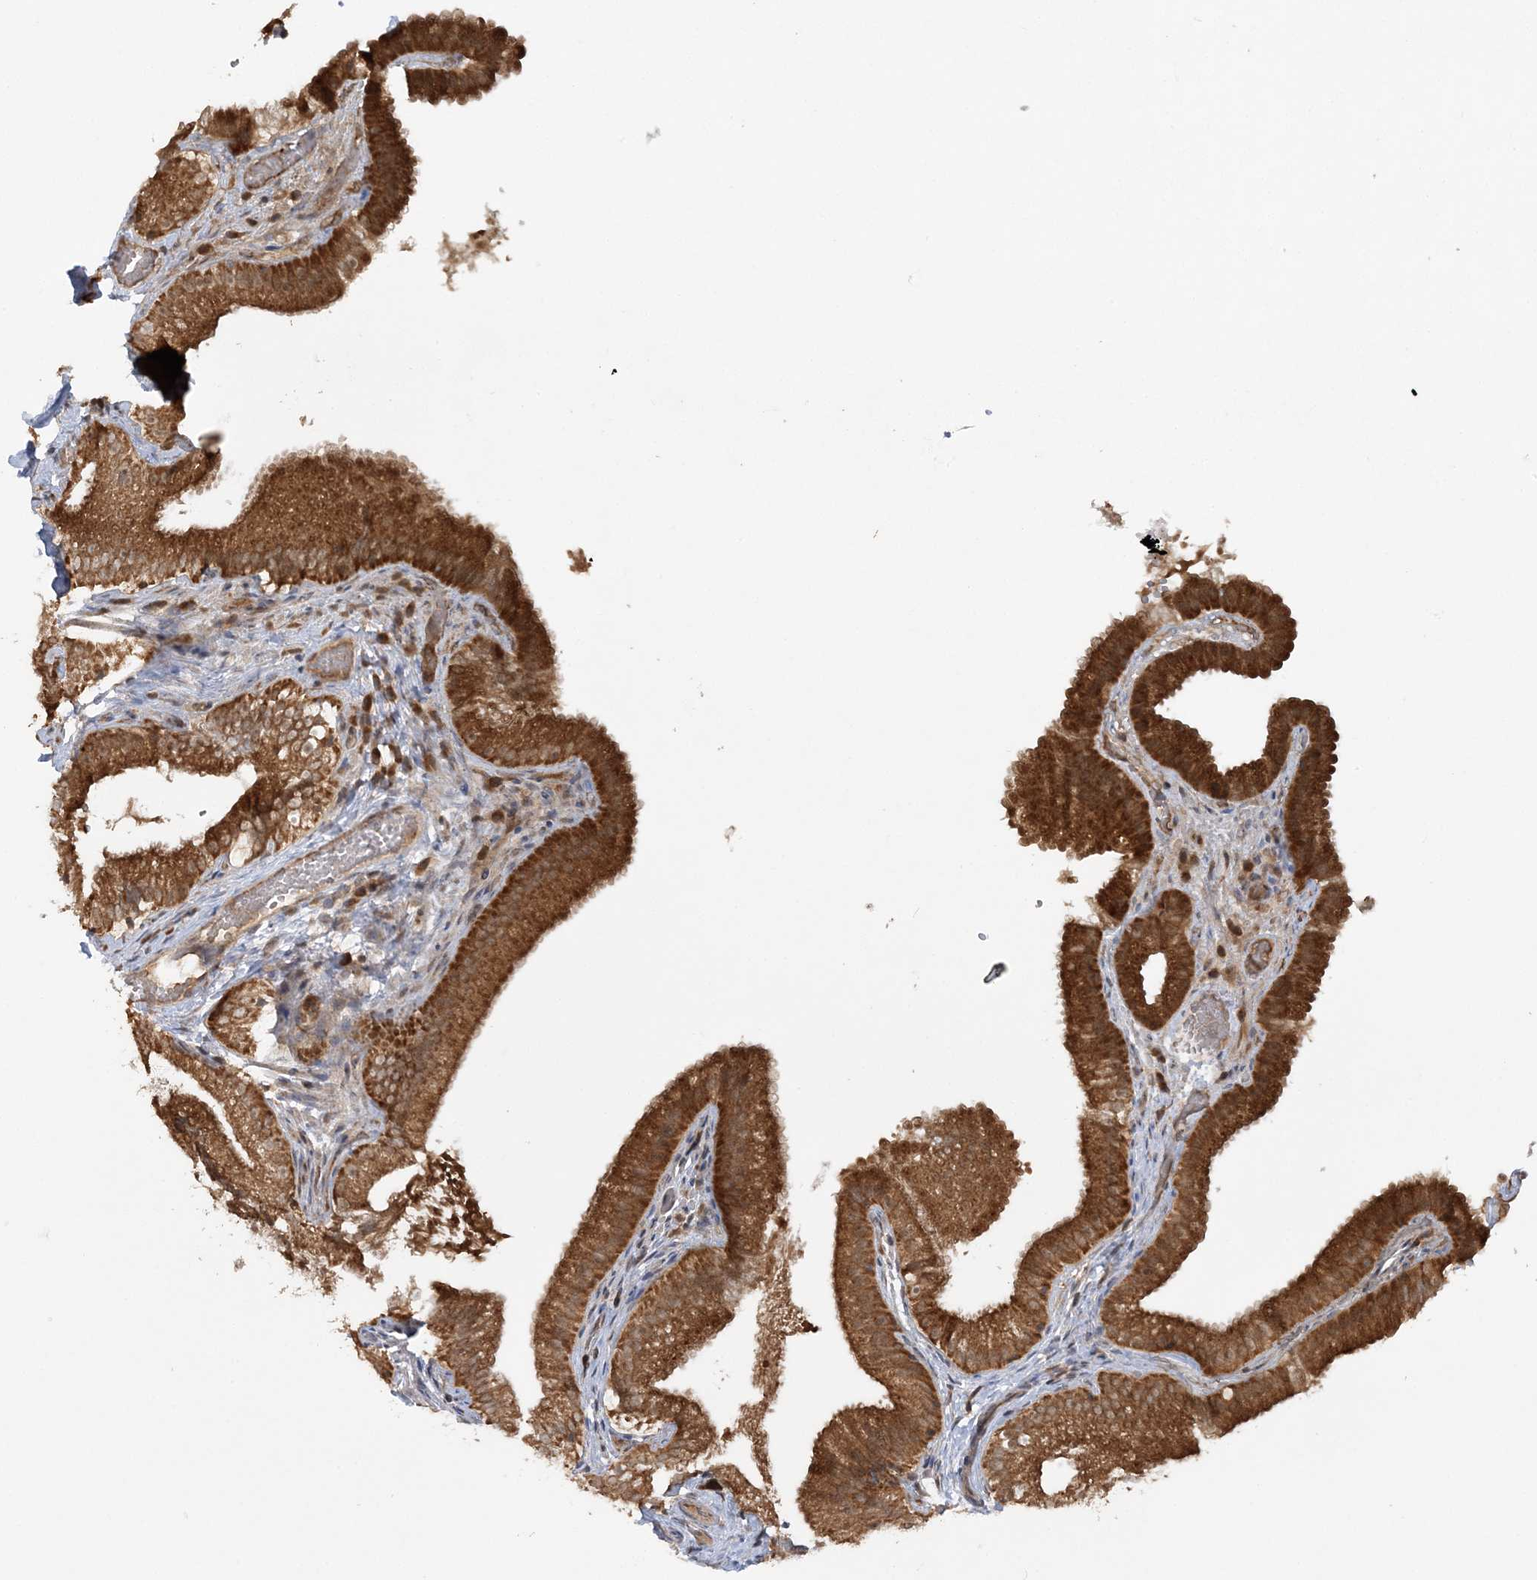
{"staining": {"intensity": "strong", "quantity": ">75%", "location": "cytoplasmic/membranous"}, "tissue": "gallbladder", "cell_type": "Glandular cells", "image_type": "normal", "snomed": [{"axis": "morphology", "description": "Normal tissue, NOS"}, {"axis": "topography", "description": "Gallbladder"}], "caption": "Protein expression analysis of benign gallbladder demonstrates strong cytoplasmic/membranous expression in about >75% of glandular cells. The staining was performed using DAB to visualize the protein expression in brown, while the nuclei were stained in blue with hematoxylin (Magnification: 20x).", "gene": "MMADHC", "patient": {"sex": "female", "age": 30}}